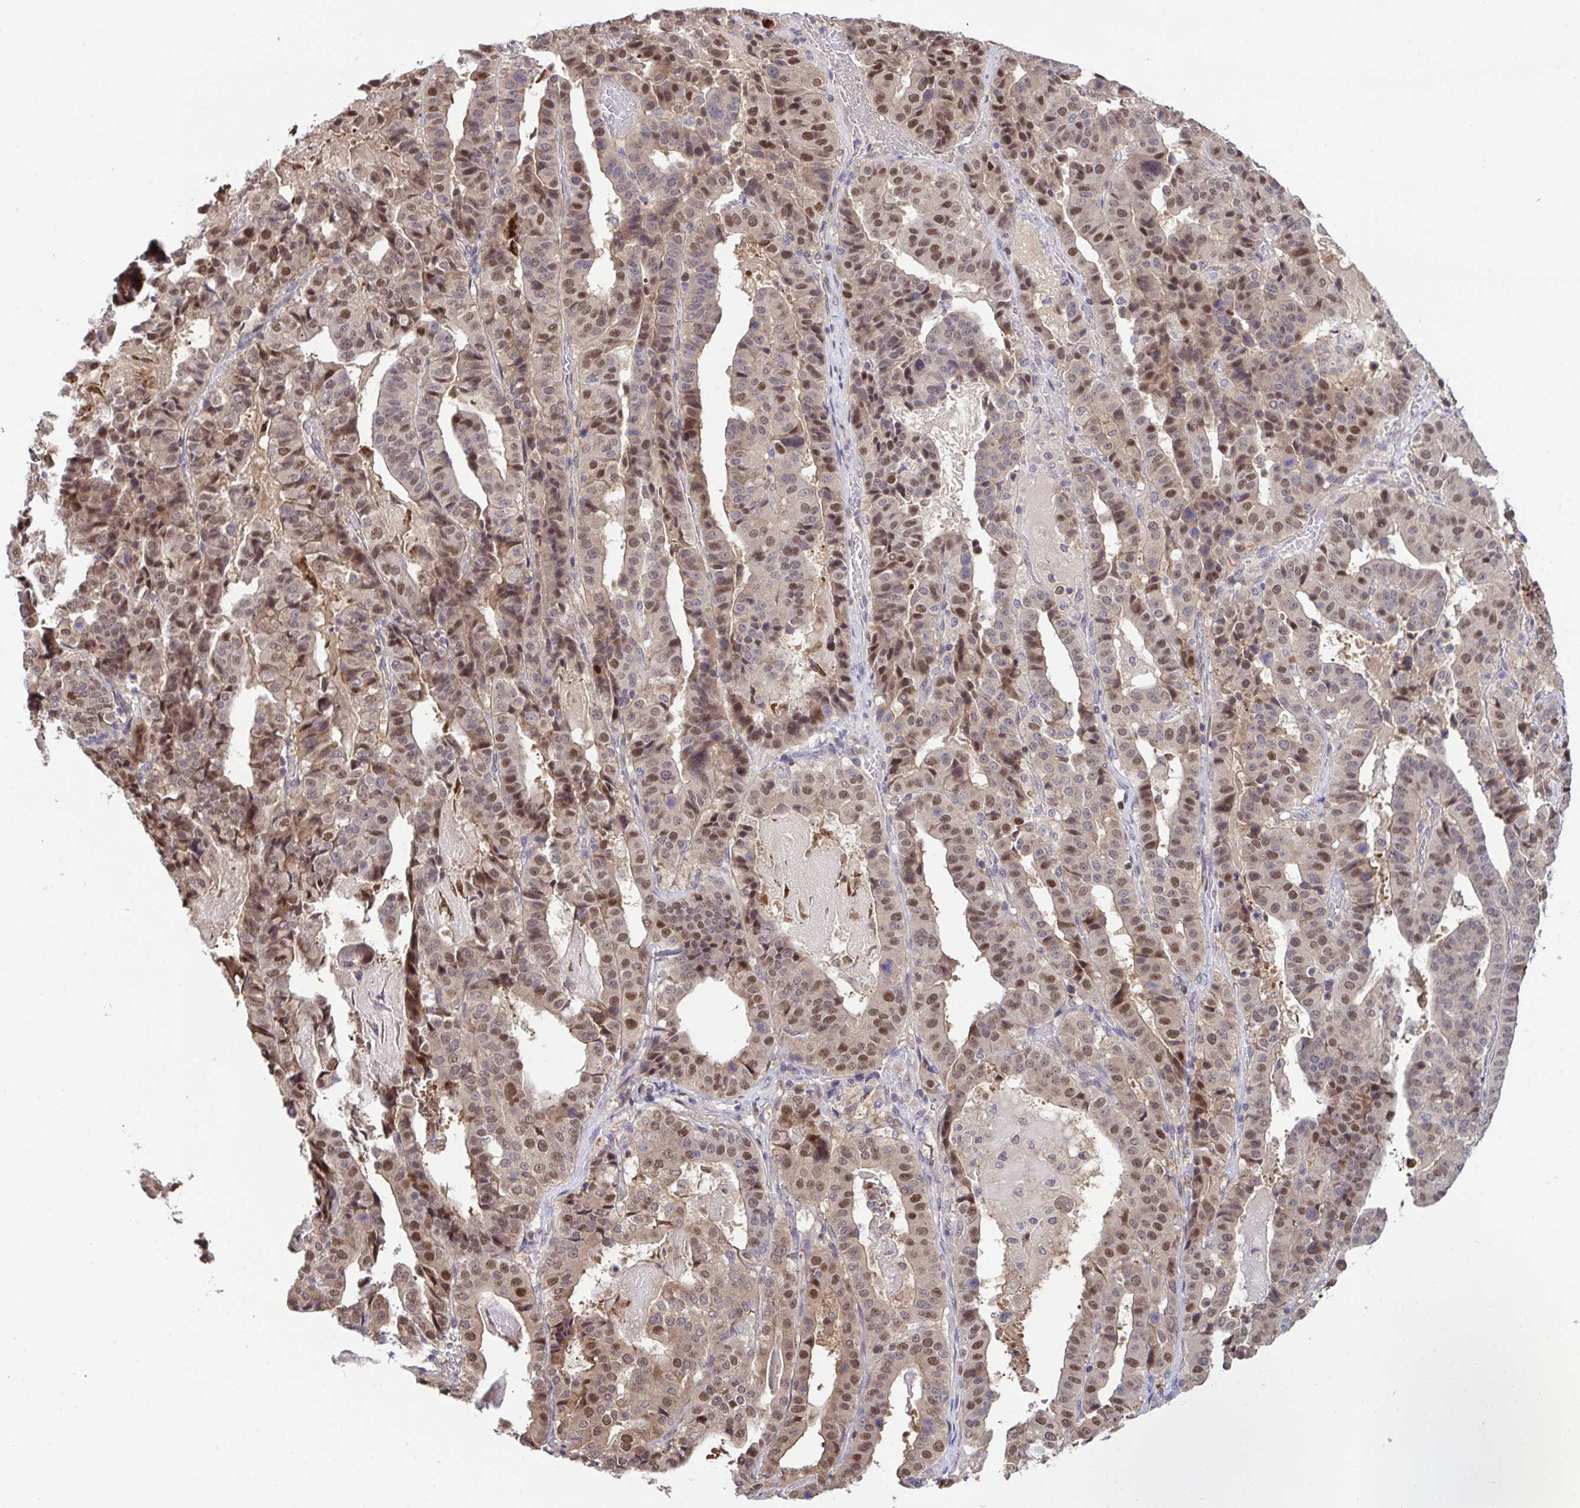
{"staining": {"intensity": "moderate", "quantity": ">75%", "location": "nuclear"}, "tissue": "stomach cancer", "cell_type": "Tumor cells", "image_type": "cancer", "snomed": [{"axis": "morphology", "description": "Adenocarcinoma, NOS"}, {"axis": "topography", "description": "Stomach"}], "caption": "Stomach cancer (adenocarcinoma) tissue reveals moderate nuclear expression in approximately >75% of tumor cells, visualized by immunohistochemistry.", "gene": "ZNF444", "patient": {"sex": "male", "age": 48}}